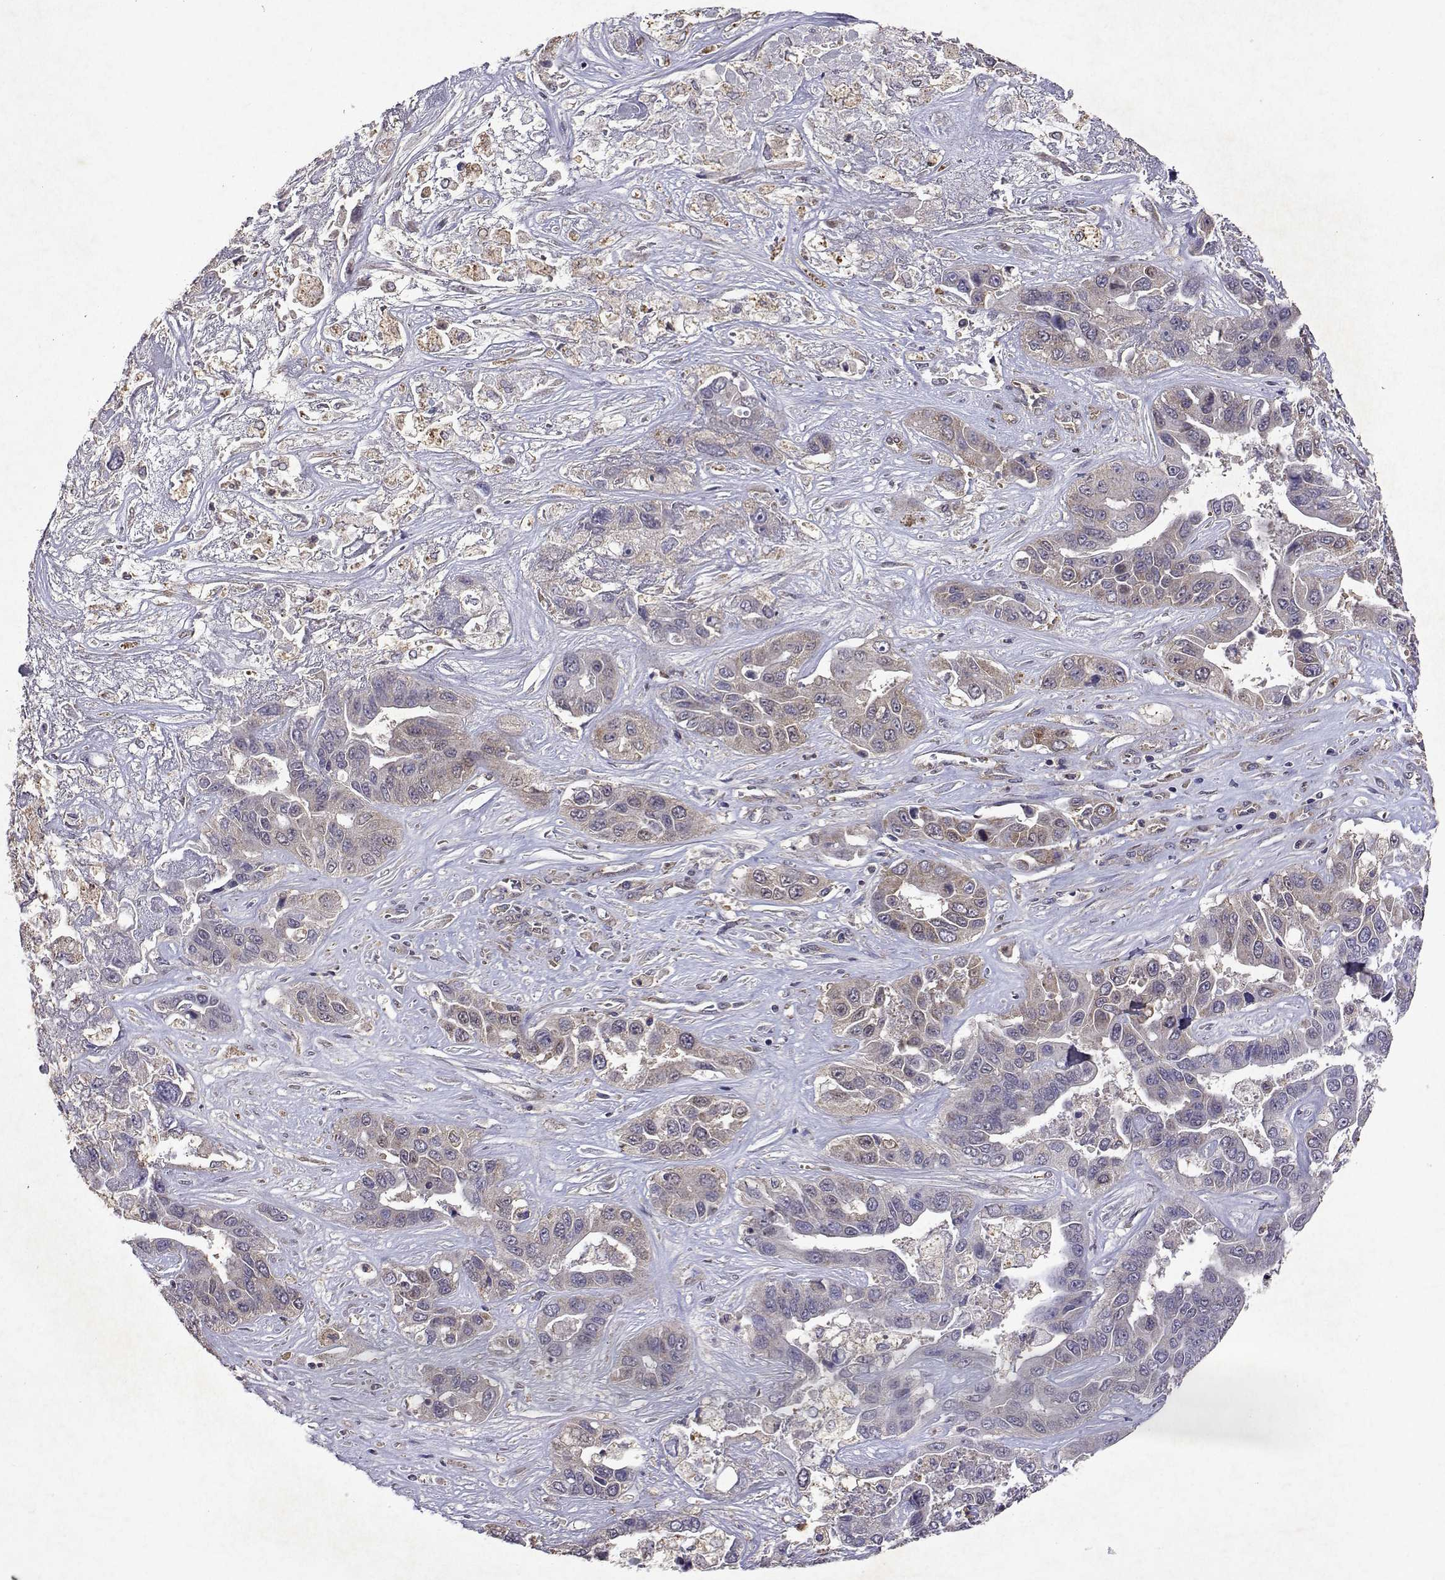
{"staining": {"intensity": "weak", "quantity": "<25%", "location": "cytoplasmic/membranous"}, "tissue": "liver cancer", "cell_type": "Tumor cells", "image_type": "cancer", "snomed": [{"axis": "morphology", "description": "Cholangiocarcinoma"}, {"axis": "topography", "description": "Liver"}], "caption": "There is no significant staining in tumor cells of liver cancer.", "gene": "TARBP2", "patient": {"sex": "female", "age": 52}}